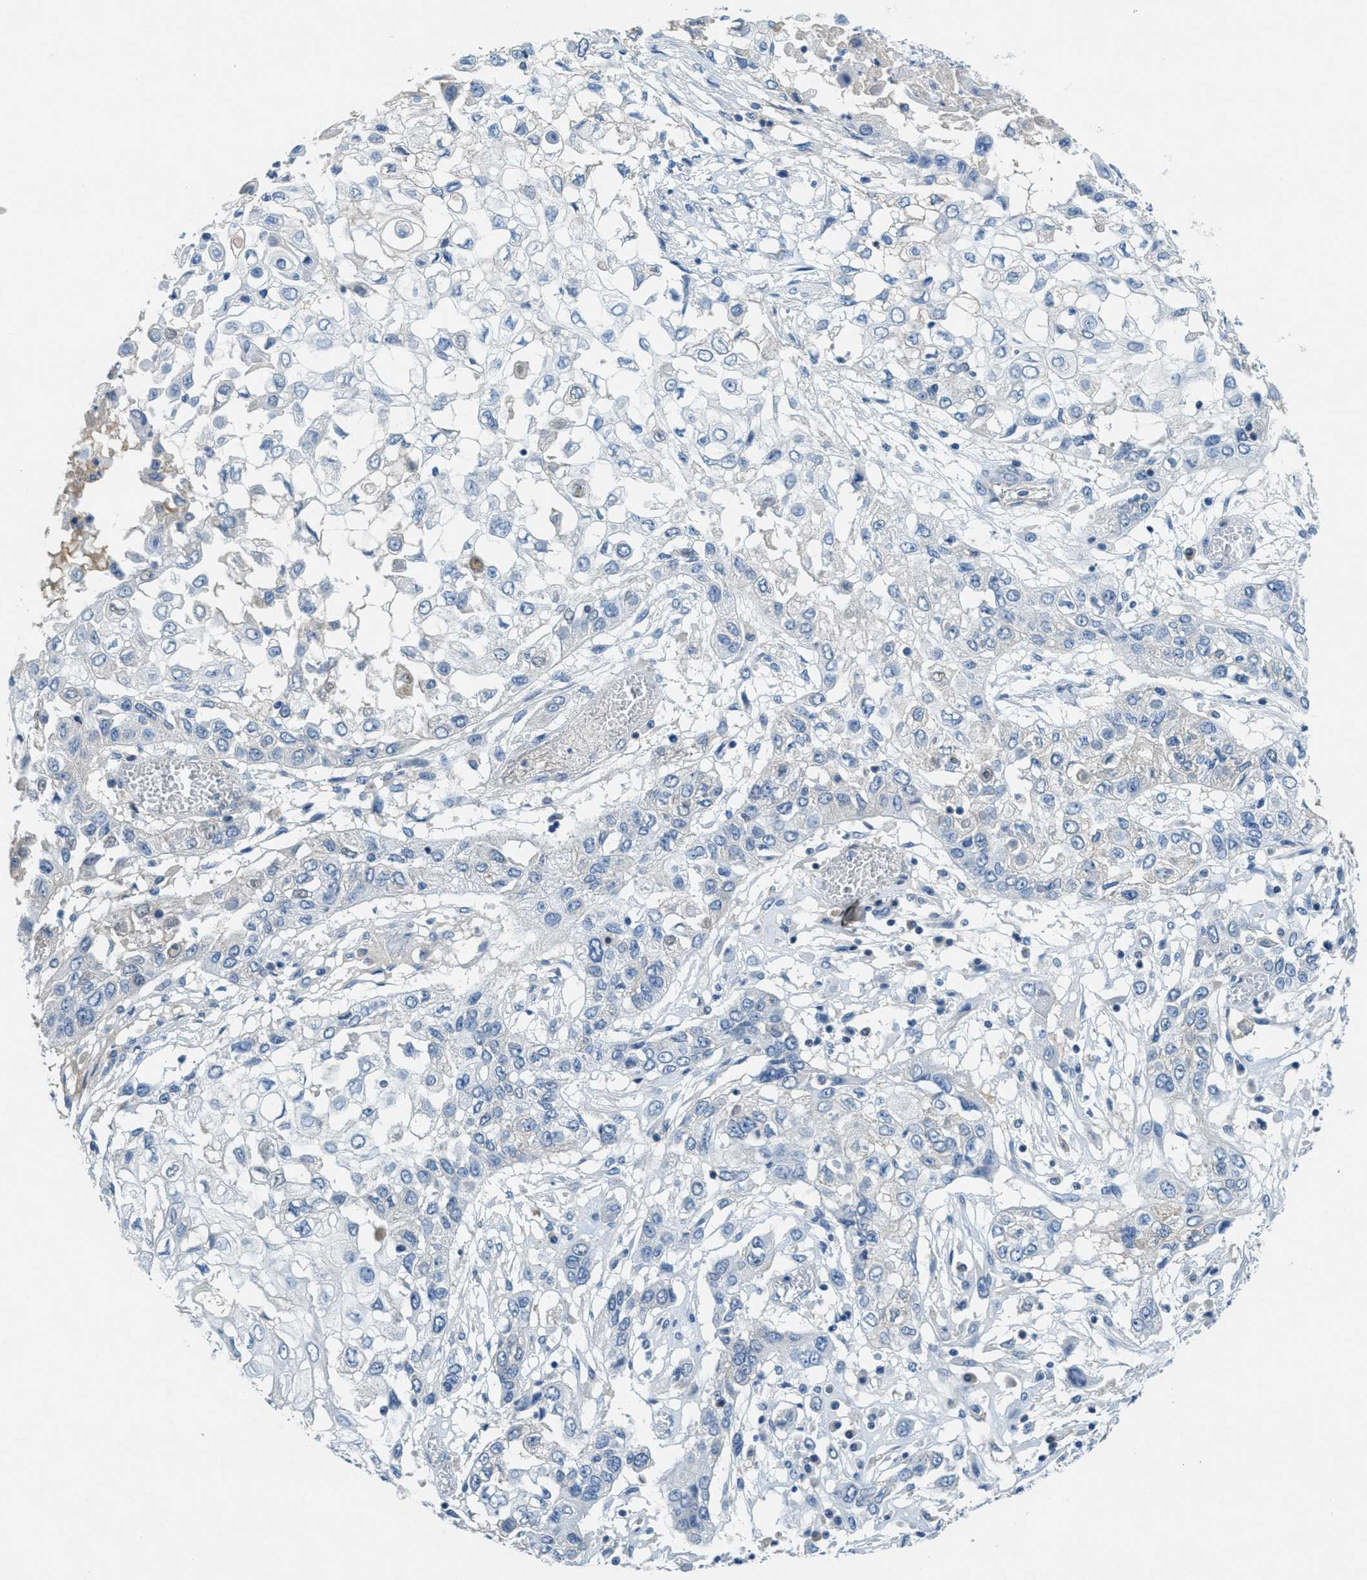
{"staining": {"intensity": "negative", "quantity": "none", "location": "none"}, "tissue": "lung cancer", "cell_type": "Tumor cells", "image_type": "cancer", "snomed": [{"axis": "morphology", "description": "Squamous cell carcinoma, NOS"}, {"axis": "topography", "description": "Lung"}], "caption": "Tumor cells show no significant protein positivity in squamous cell carcinoma (lung).", "gene": "A2M", "patient": {"sex": "male", "age": 71}}